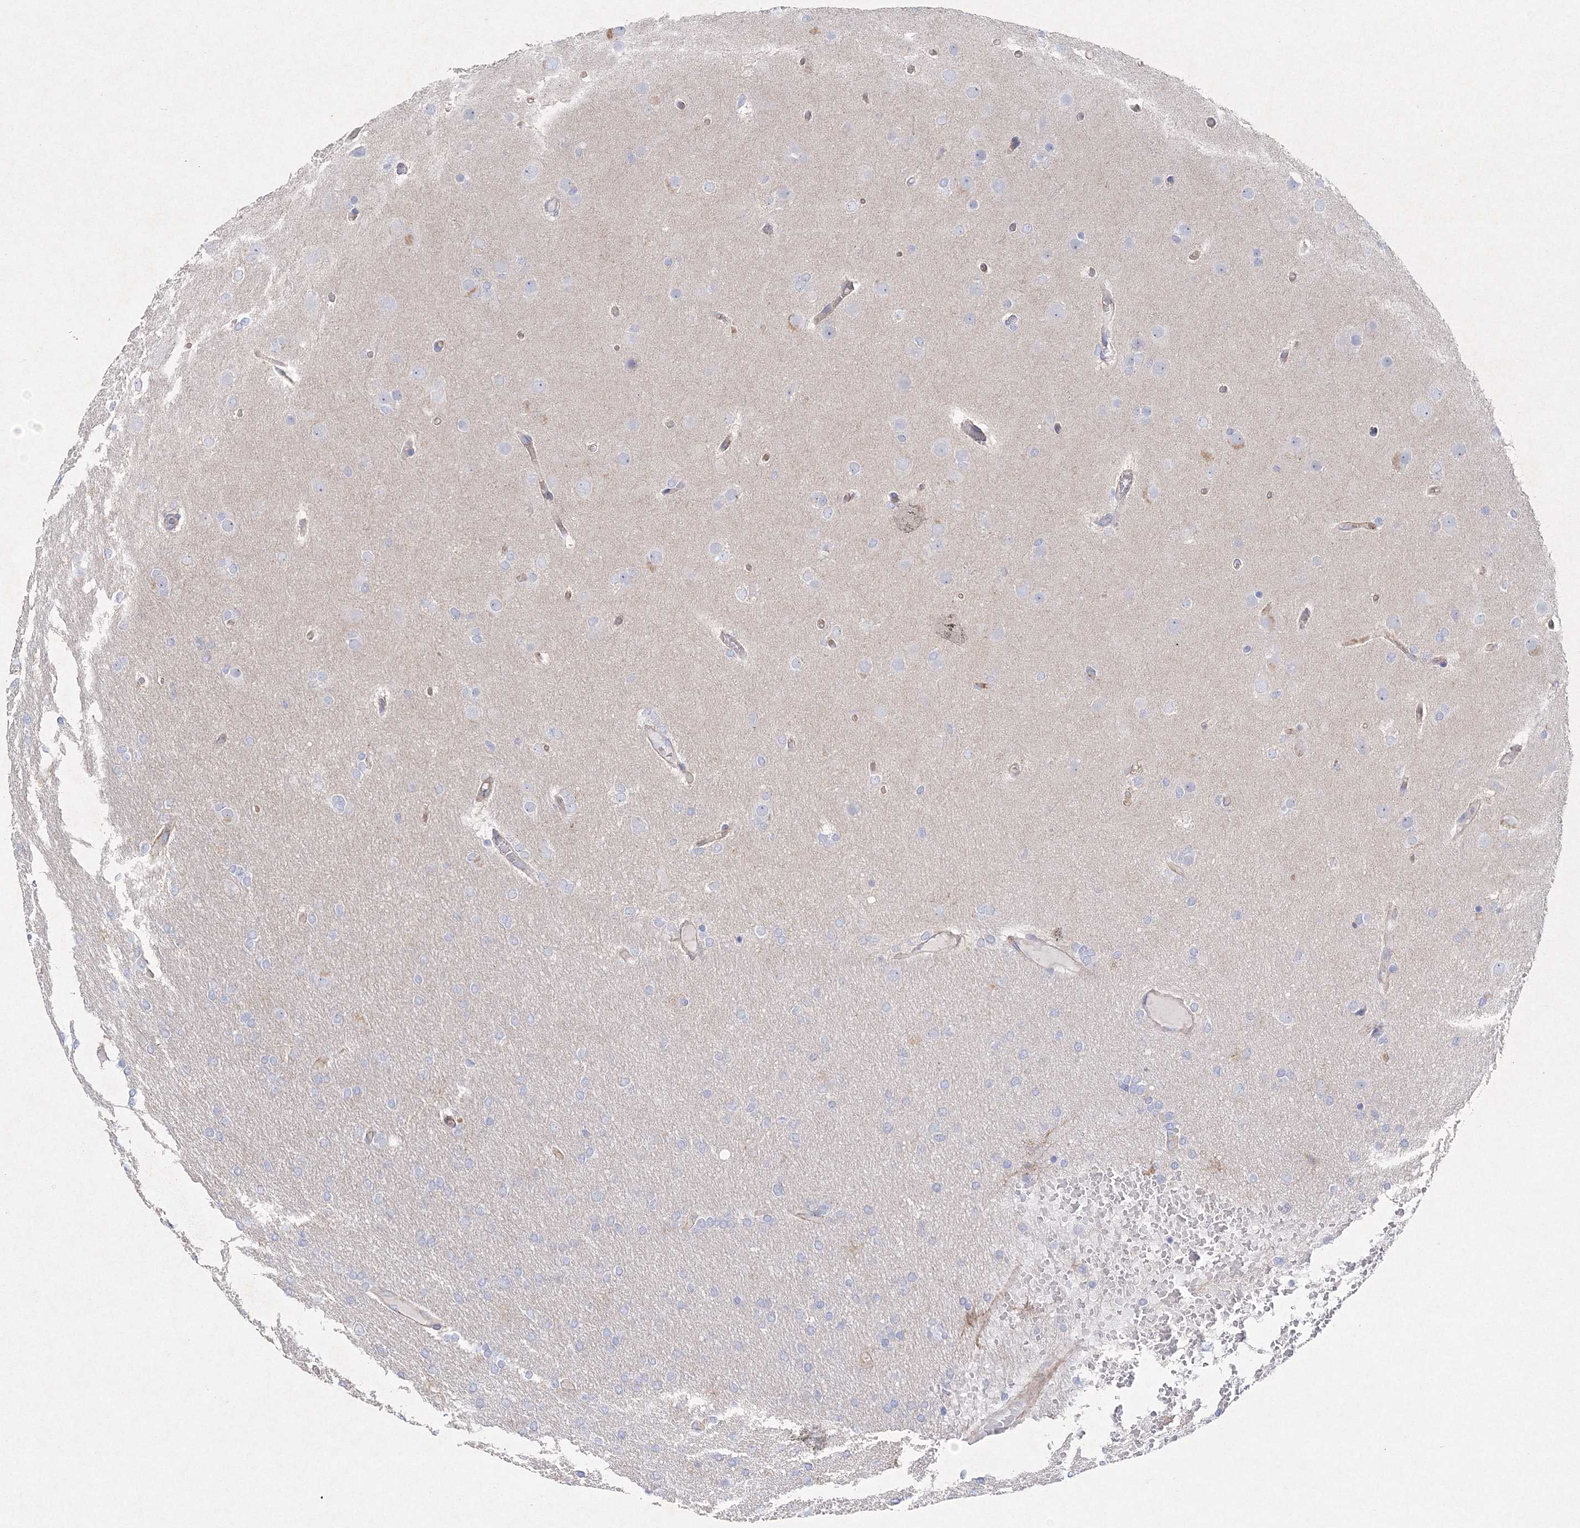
{"staining": {"intensity": "negative", "quantity": "none", "location": "none"}, "tissue": "glioma", "cell_type": "Tumor cells", "image_type": "cancer", "snomed": [{"axis": "morphology", "description": "Glioma, malignant, High grade"}, {"axis": "topography", "description": "Cerebral cortex"}], "caption": "DAB (3,3'-diaminobenzidine) immunohistochemical staining of human high-grade glioma (malignant) exhibits no significant positivity in tumor cells.", "gene": "NAA40", "patient": {"sex": "female", "age": 36}}